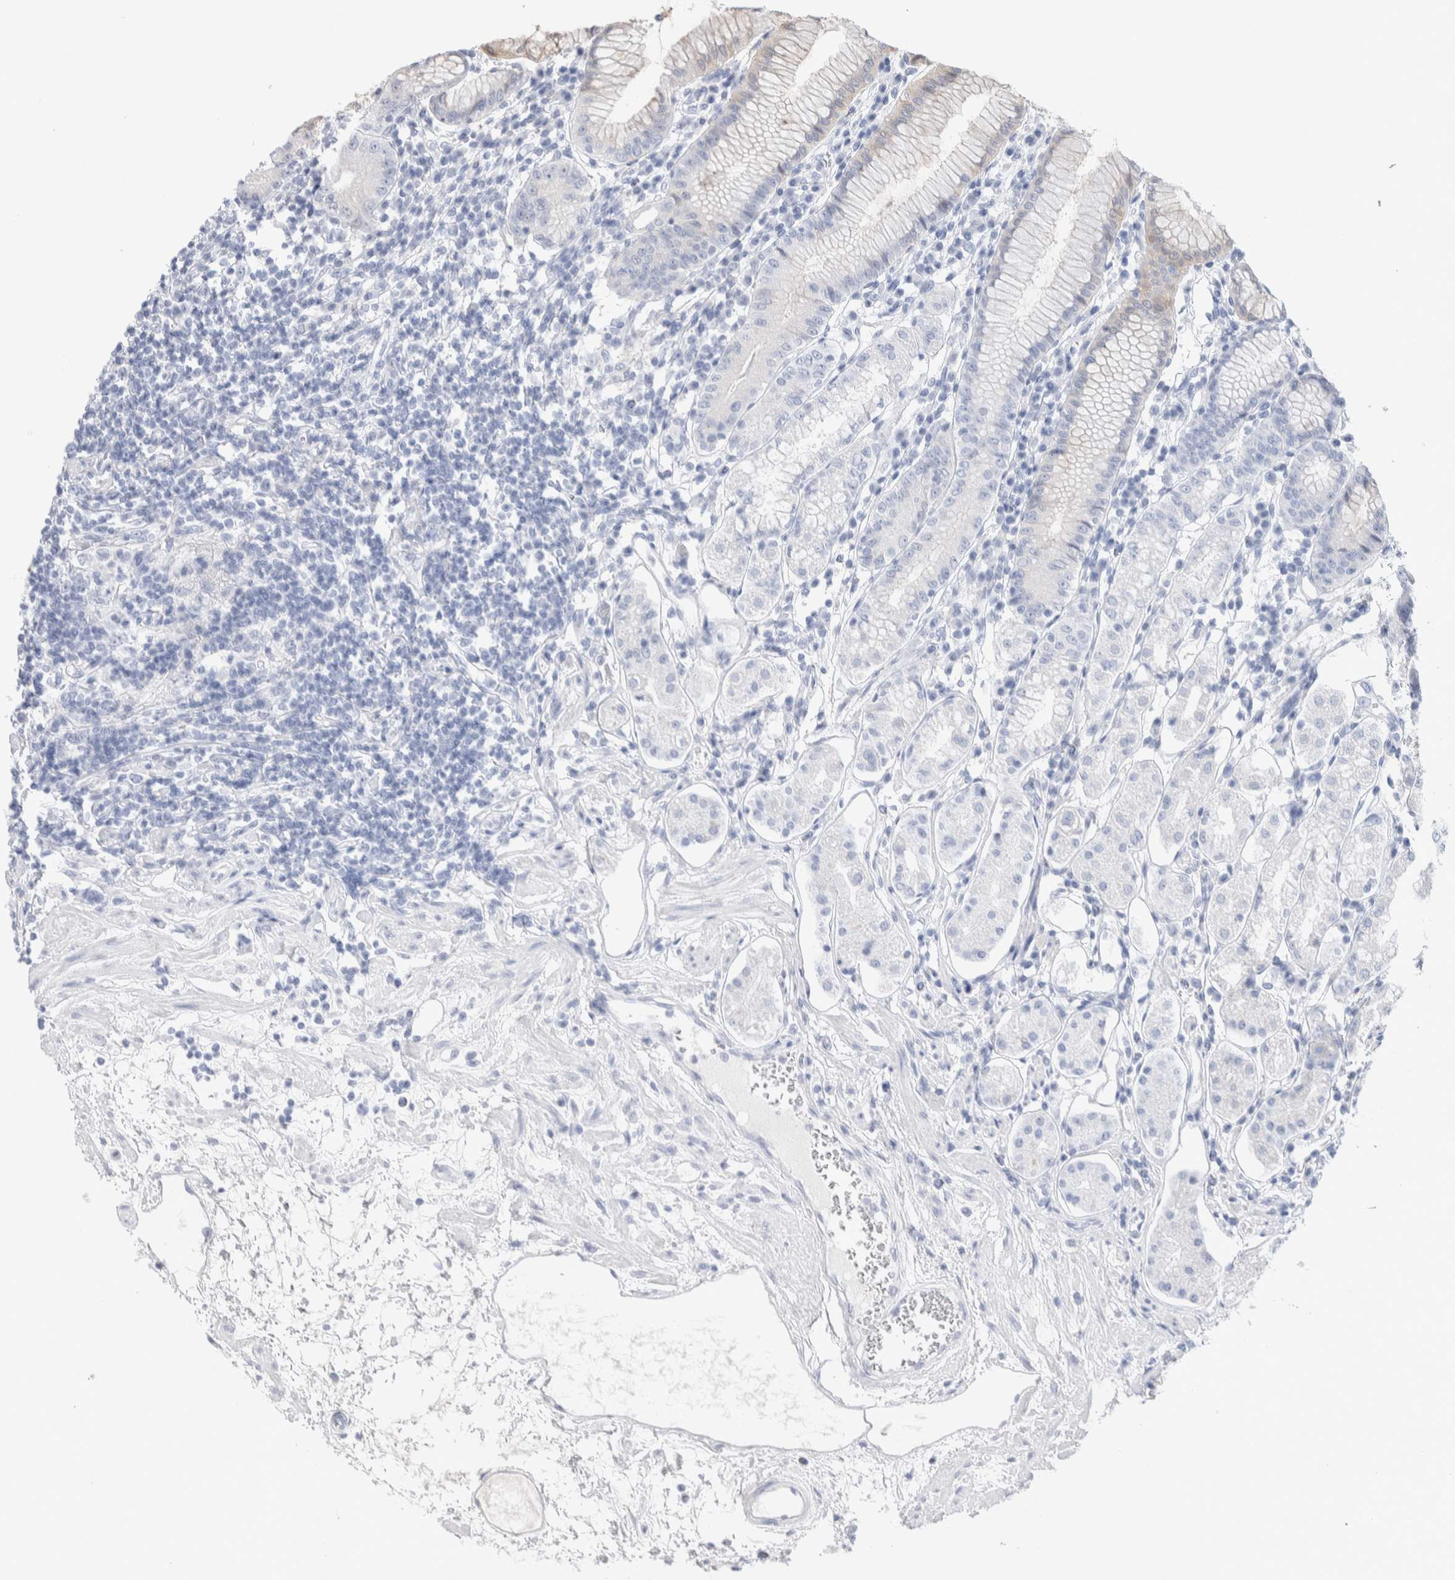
{"staining": {"intensity": "negative", "quantity": "none", "location": "none"}, "tissue": "stomach", "cell_type": "Glandular cells", "image_type": "normal", "snomed": [{"axis": "morphology", "description": "Normal tissue, NOS"}, {"axis": "topography", "description": "Stomach"}, {"axis": "topography", "description": "Stomach, lower"}], "caption": "An image of human stomach is negative for staining in glandular cells.", "gene": "GDA", "patient": {"sex": "female", "age": 56}}